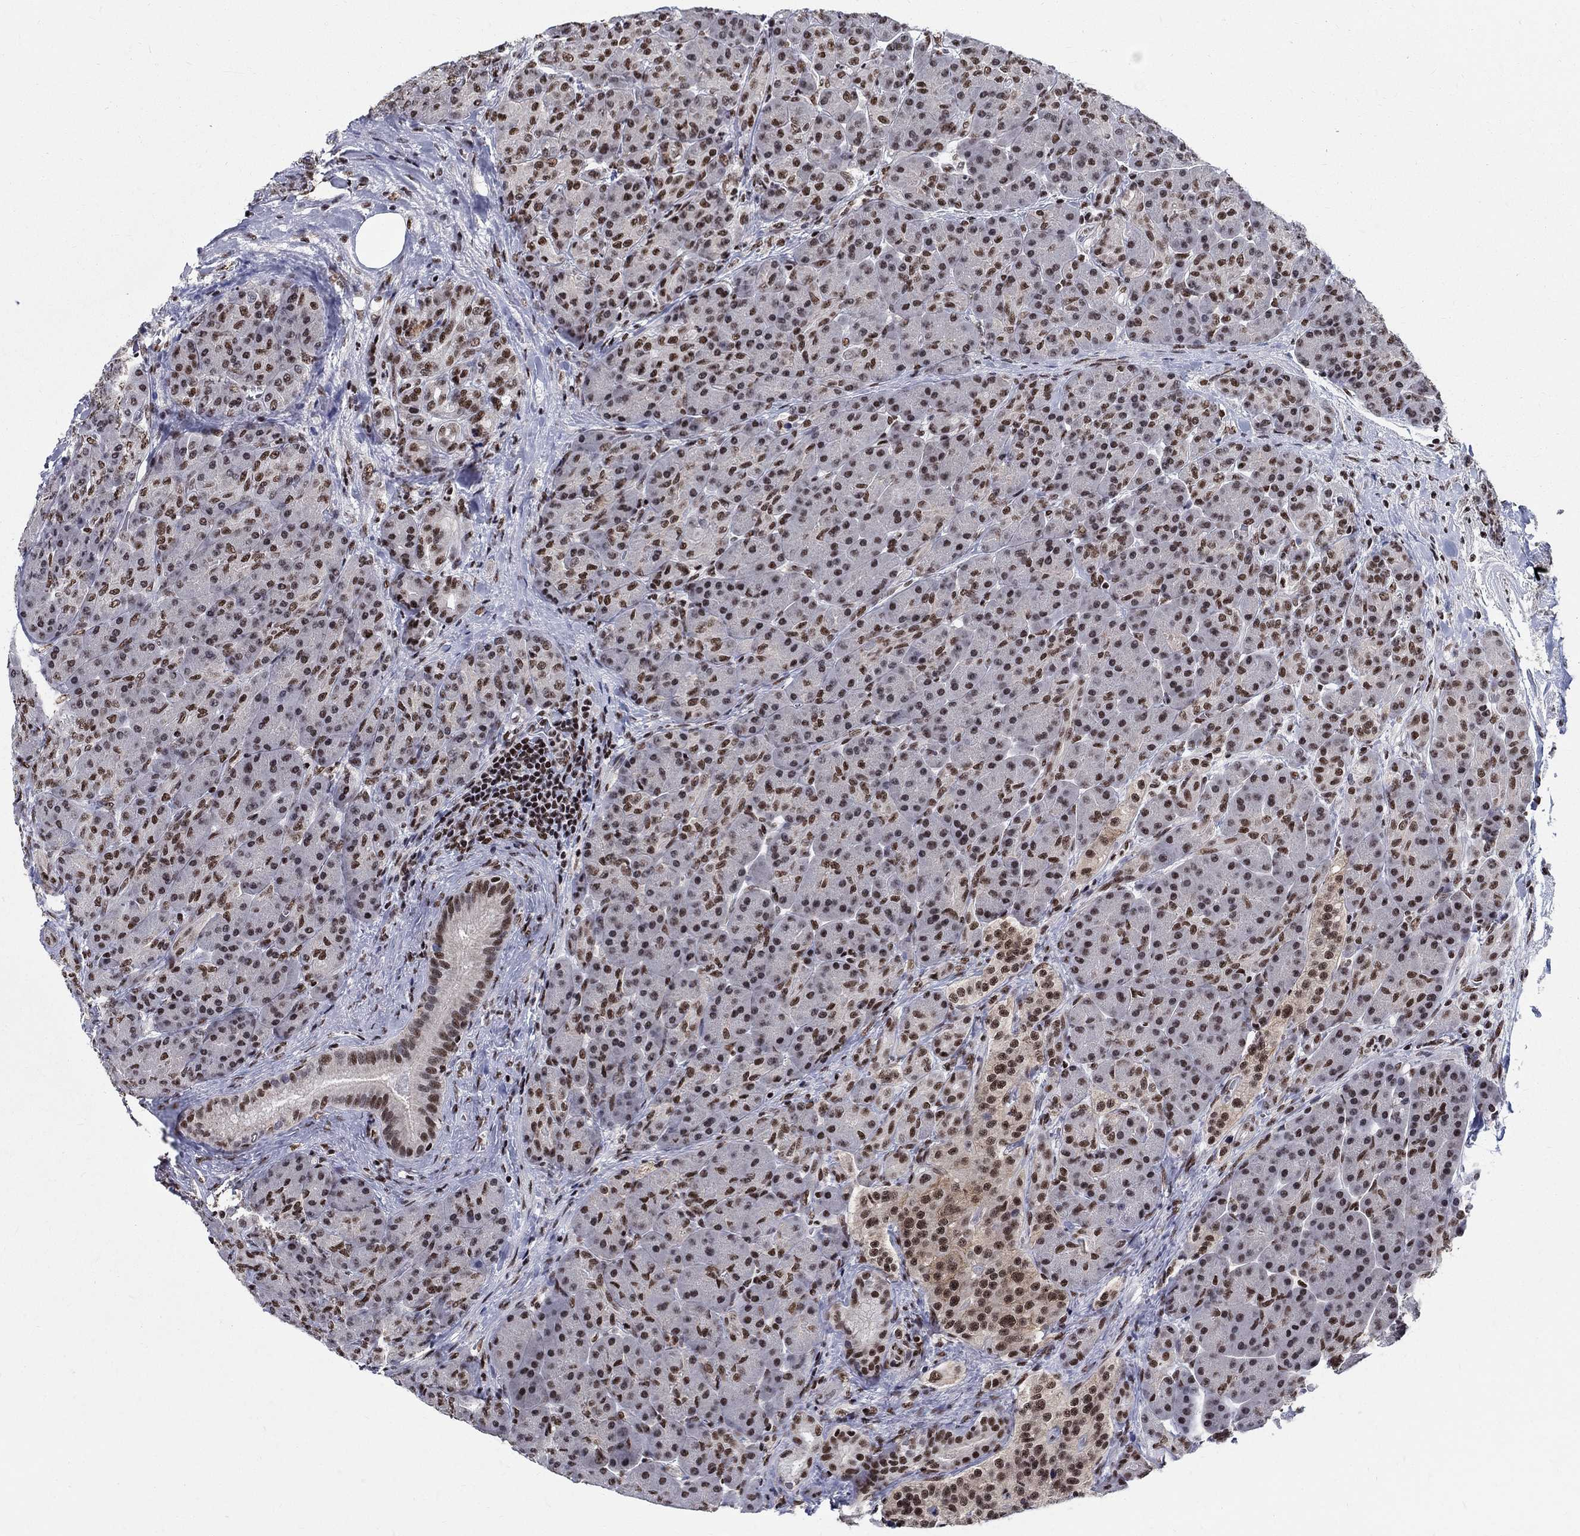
{"staining": {"intensity": "strong", "quantity": "25%-75%", "location": "nuclear"}, "tissue": "pancreas", "cell_type": "Exocrine glandular cells", "image_type": "normal", "snomed": [{"axis": "morphology", "description": "Normal tissue, NOS"}, {"axis": "topography", "description": "Pancreas"}], "caption": "Exocrine glandular cells reveal high levels of strong nuclear expression in approximately 25%-75% of cells in unremarkable pancreas.", "gene": "FBXO16", "patient": {"sex": "male", "age": 70}}